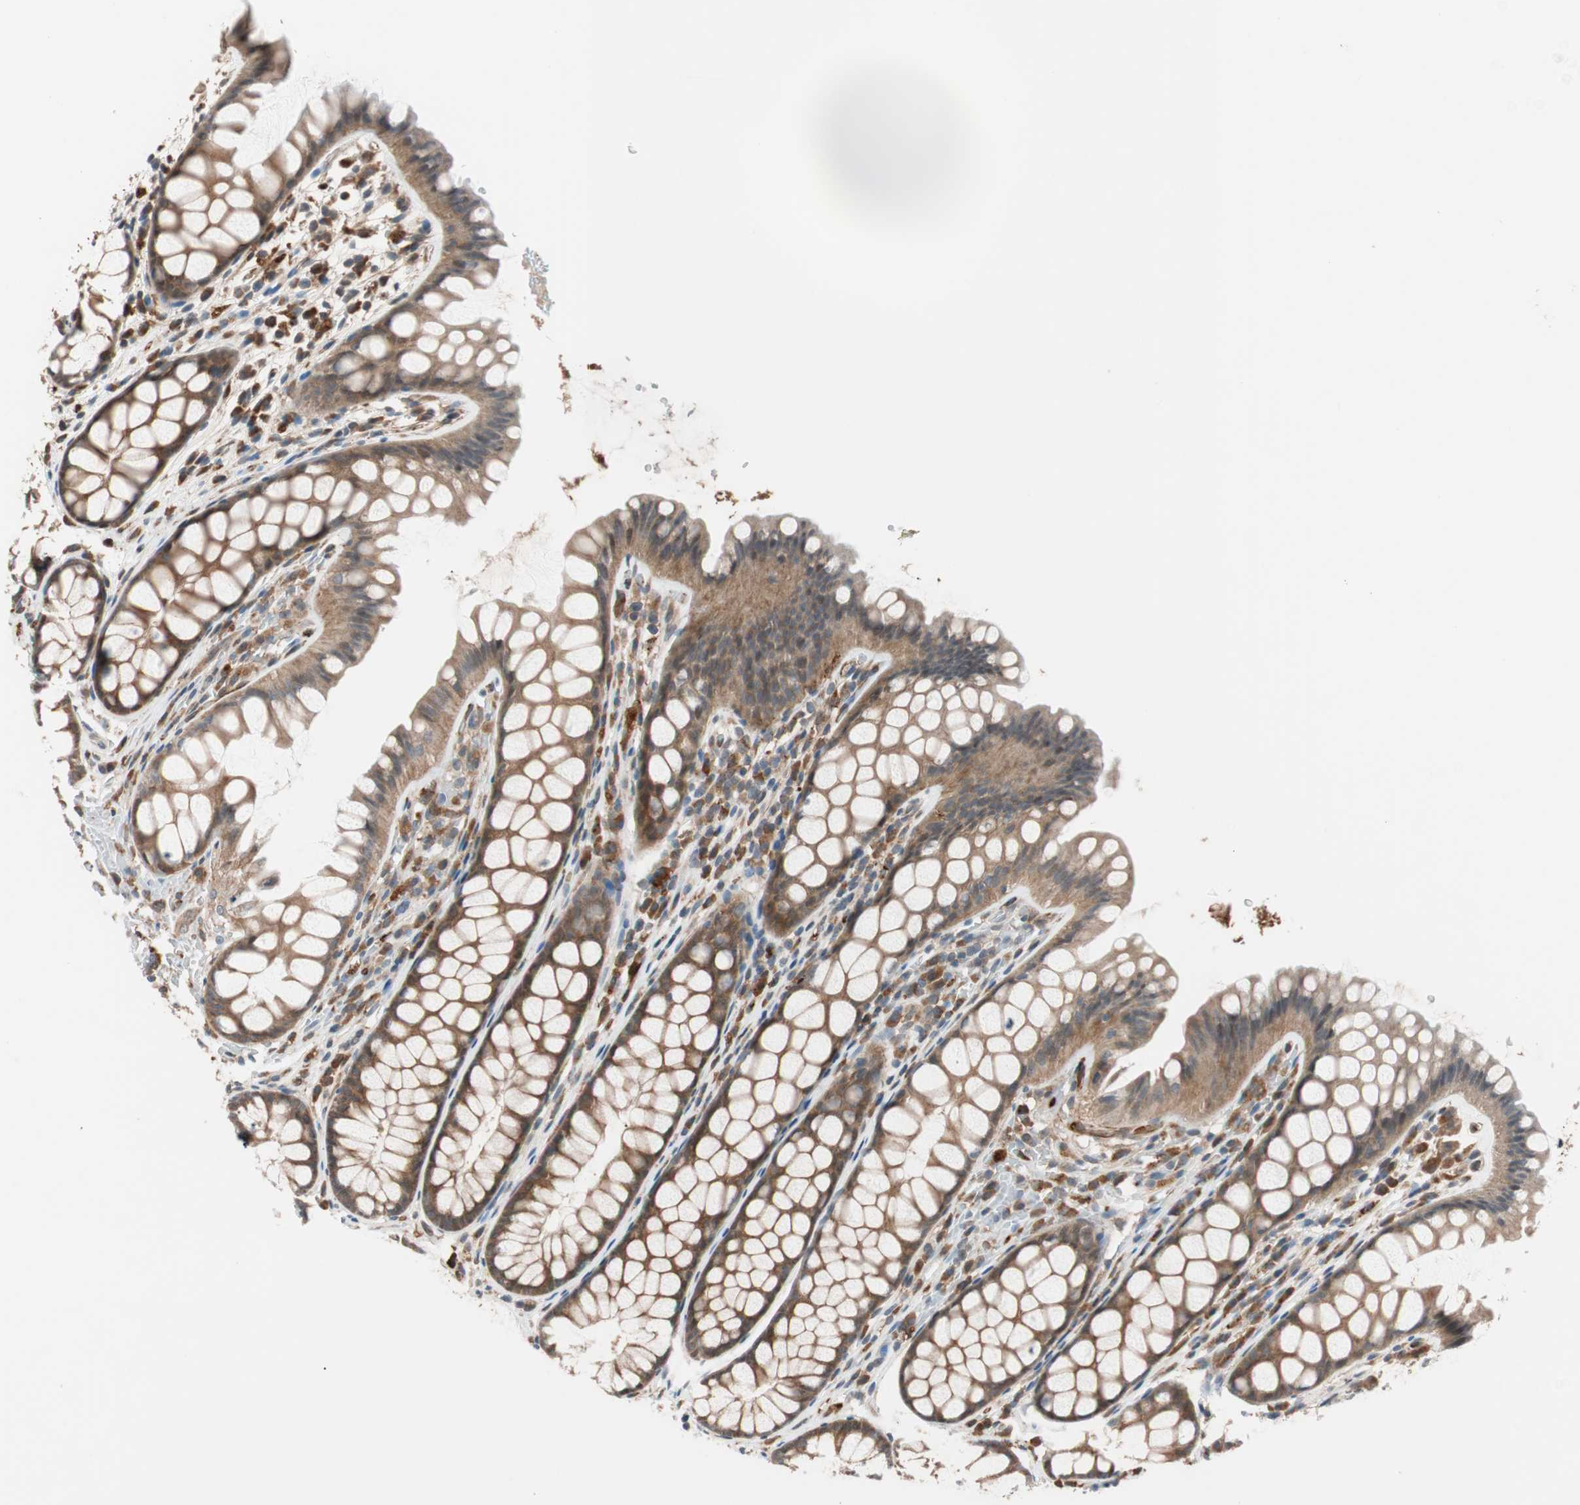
{"staining": {"intensity": "moderate", "quantity": ">75%", "location": "cytoplasmic/membranous"}, "tissue": "colon", "cell_type": "Endothelial cells", "image_type": "normal", "snomed": [{"axis": "morphology", "description": "Normal tissue, NOS"}, {"axis": "topography", "description": "Colon"}], "caption": "Immunohistochemistry (IHC) micrograph of unremarkable colon: human colon stained using immunohistochemistry (IHC) demonstrates medium levels of moderate protein expression localized specifically in the cytoplasmic/membranous of endothelial cells, appearing as a cytoplasmic/membranous brown color.", "gene": "P3R3URF", "patient": {"sex": "female", "age": 55}}